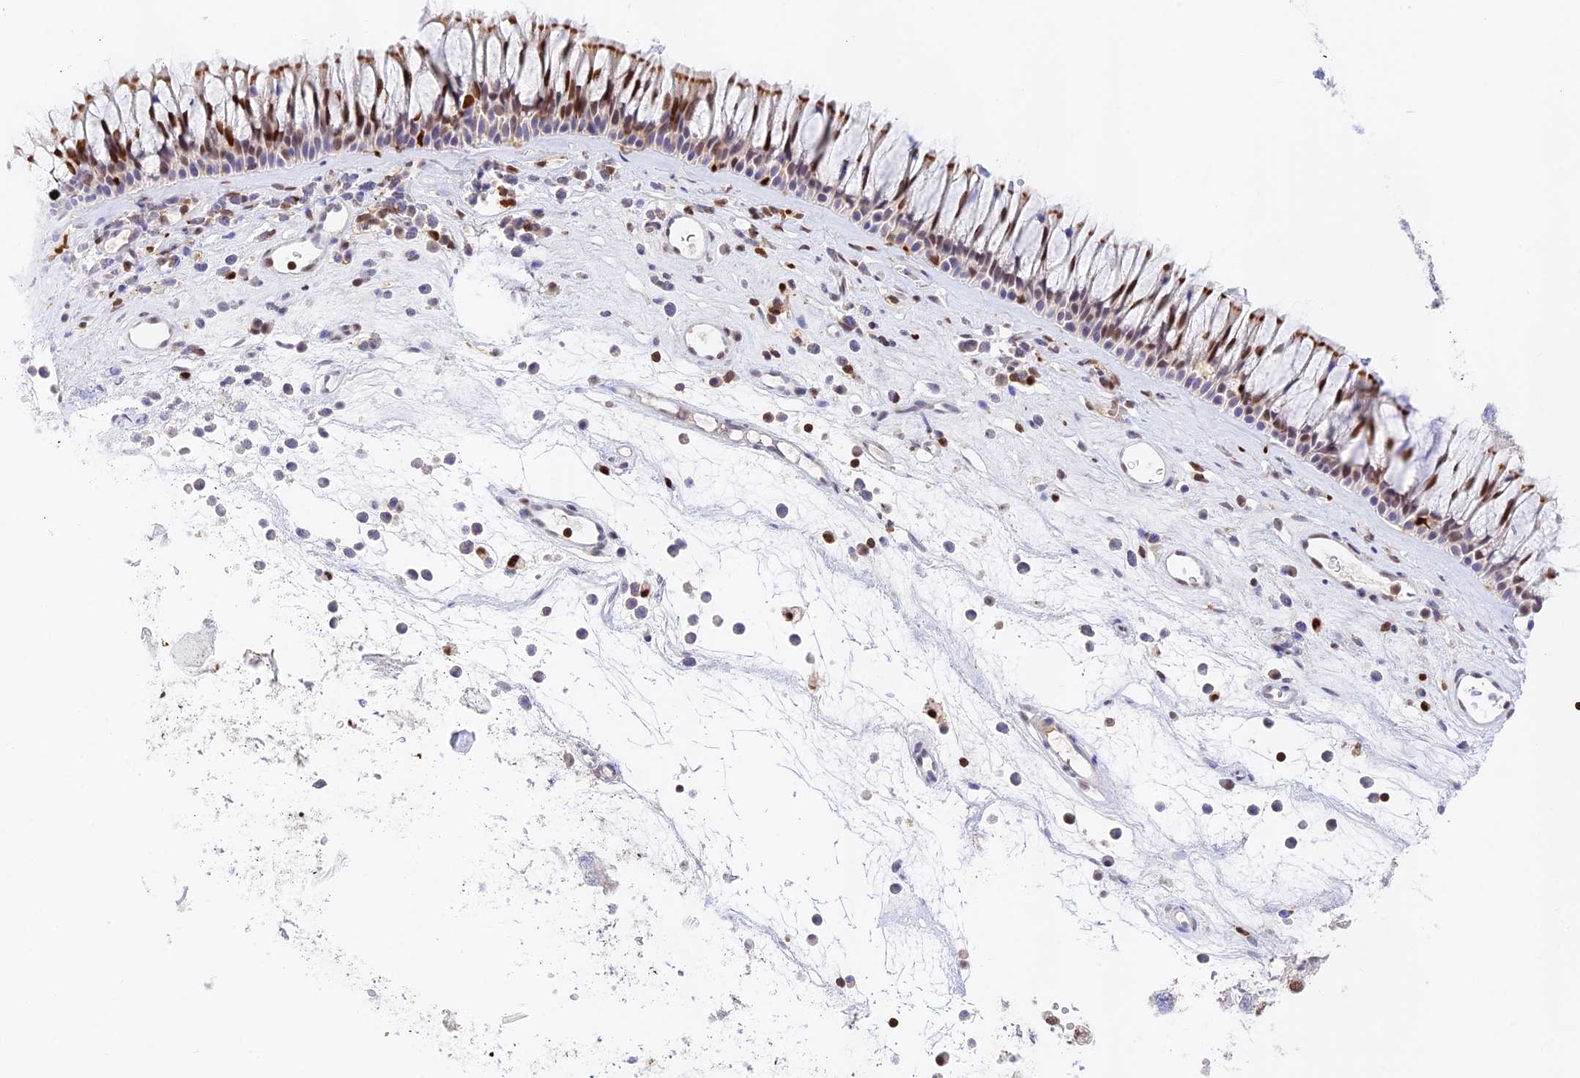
{"staining": {"intensity": "strong", "quantity": "25%-75%", "location": "cytoplasmic/membranous,nuclear"}, "tissue": "nasopharynx", "cell_type": "Respiratory epithelial cells", "image_type": "normal", "snomed": [{"axis": "morphology", "description": "Normal tissue, NOS"}, {"axis": "morphology", "description": "Inflammation, NOS"}, {"axis": "morphology", "description": "Malignant melanoma, Metastatic site"}, {"axis": "topography", "description": "Nasopharynx"}], "caption": "Protein staining exhibits strong cytoplasmic/membranous,nuclear expression in approximately 25%-75% of respiratory epithelial cells in unremarkable nasopharynx. Using DAB (3,3'-diaminobenzidine) (brown) and hematoxylin (blue) stains, captured at high magnification using brightfield microscopy.", "gene": "DENND1C", "patient": {"sex": "male", "age": 70}}